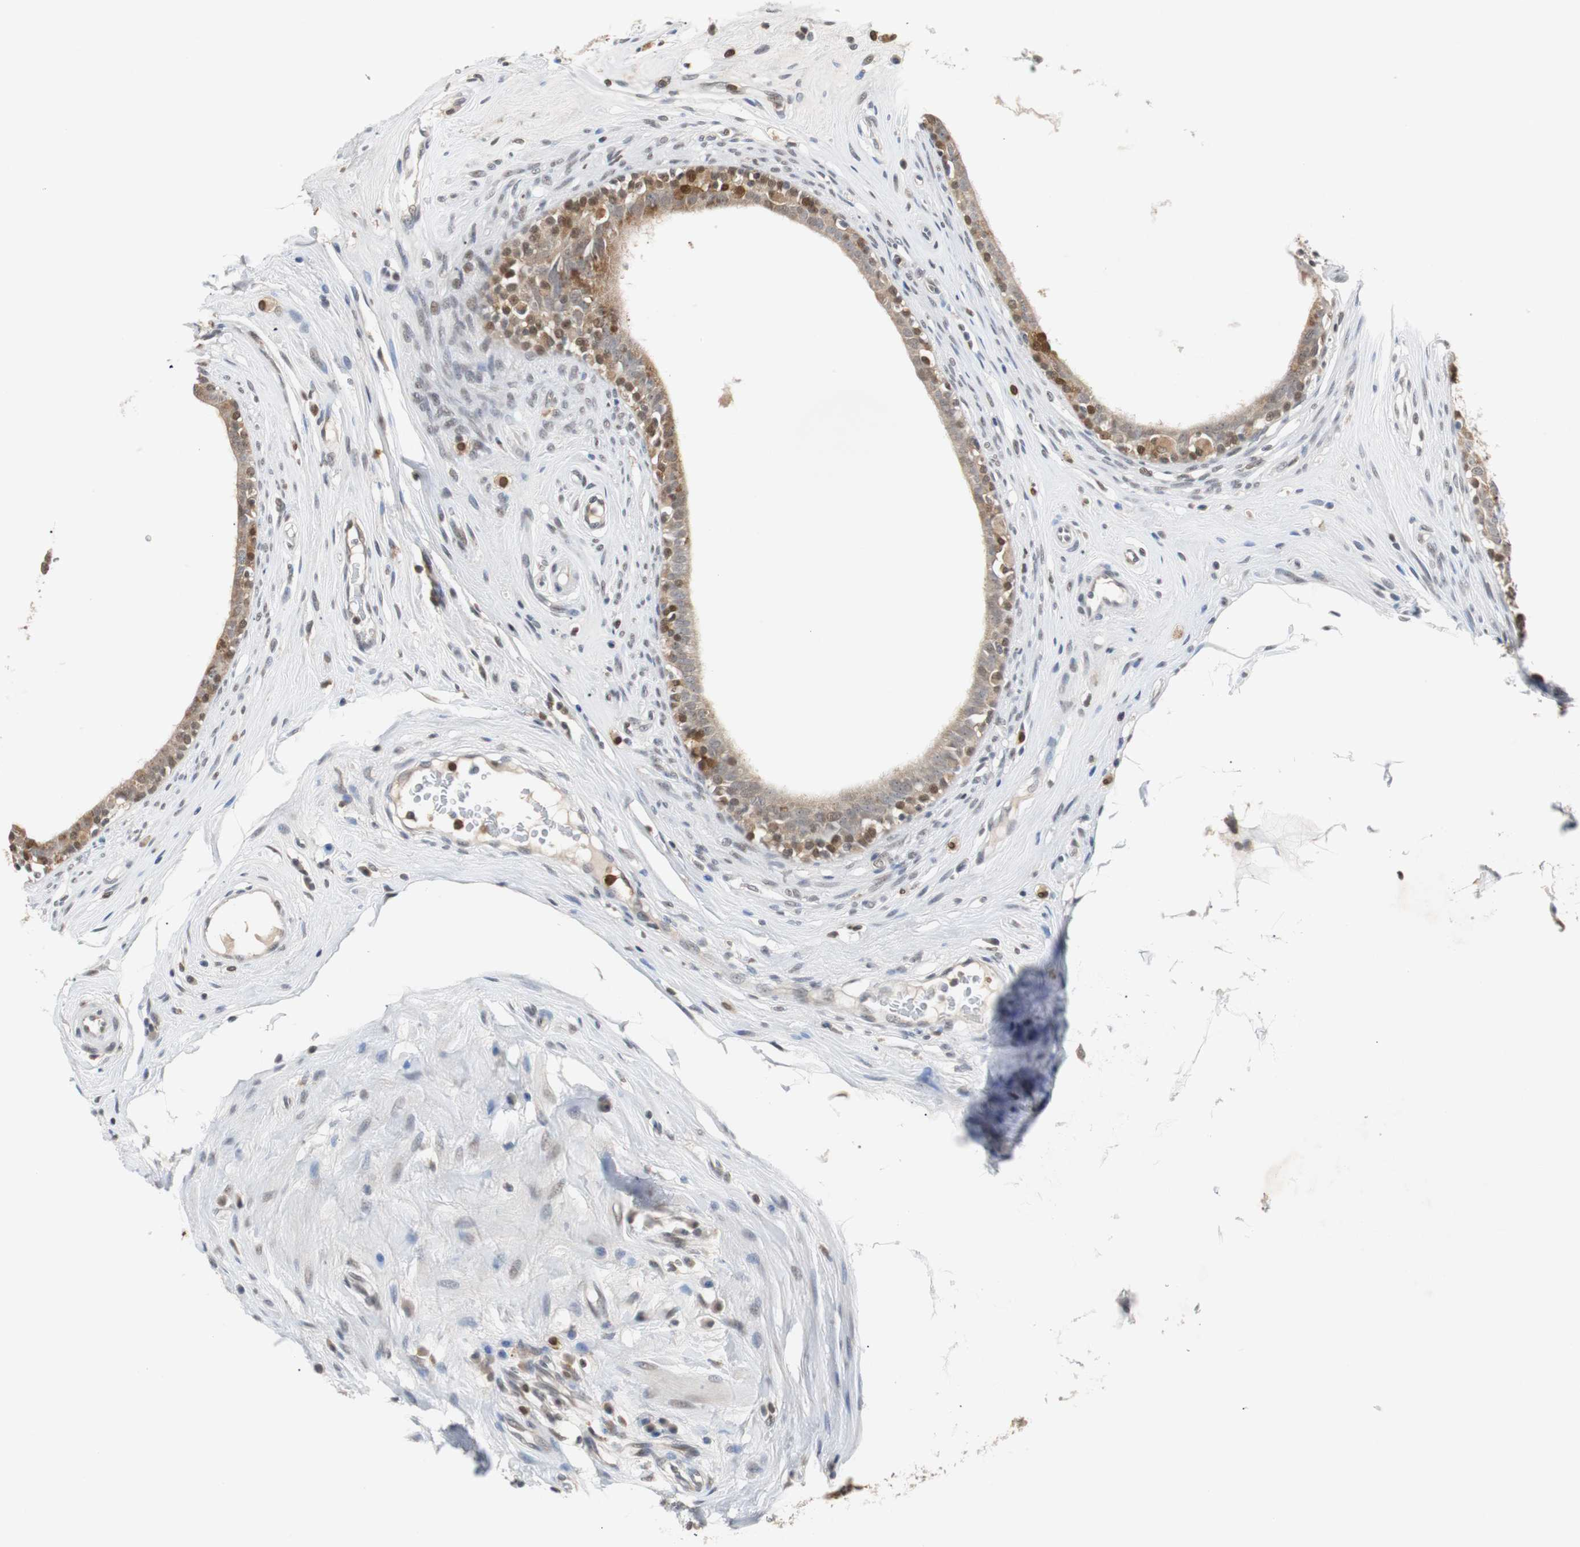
{"staining": {"intensity": "moderate", "quantity": ">75%", "location": "cytoplasmic/membranous,nuclear"}, "tissue": "epididymis", "cell_type": "Glandular cells", "image_type": "normal", "snomed": [{"axis": "morphology", "description": "Normal tissue, NOS"}, {"axis": "morphology", "description": "Inflammation, NOS"}, {"axis": "topography", "description": "Epididymis"}], "caption": "Epididymis was stained to show a protein in brown. There is medium levels of moderate cytoplasmic/membranous,nuclear positivity in about >75% of glandular cells. (Stains: DAB in brown, nuclei in blue, Microscopy: brightfield microscopy at high magnification).", "gene": "SIRT1", "patient": {"sex": "male", "age": 84}}